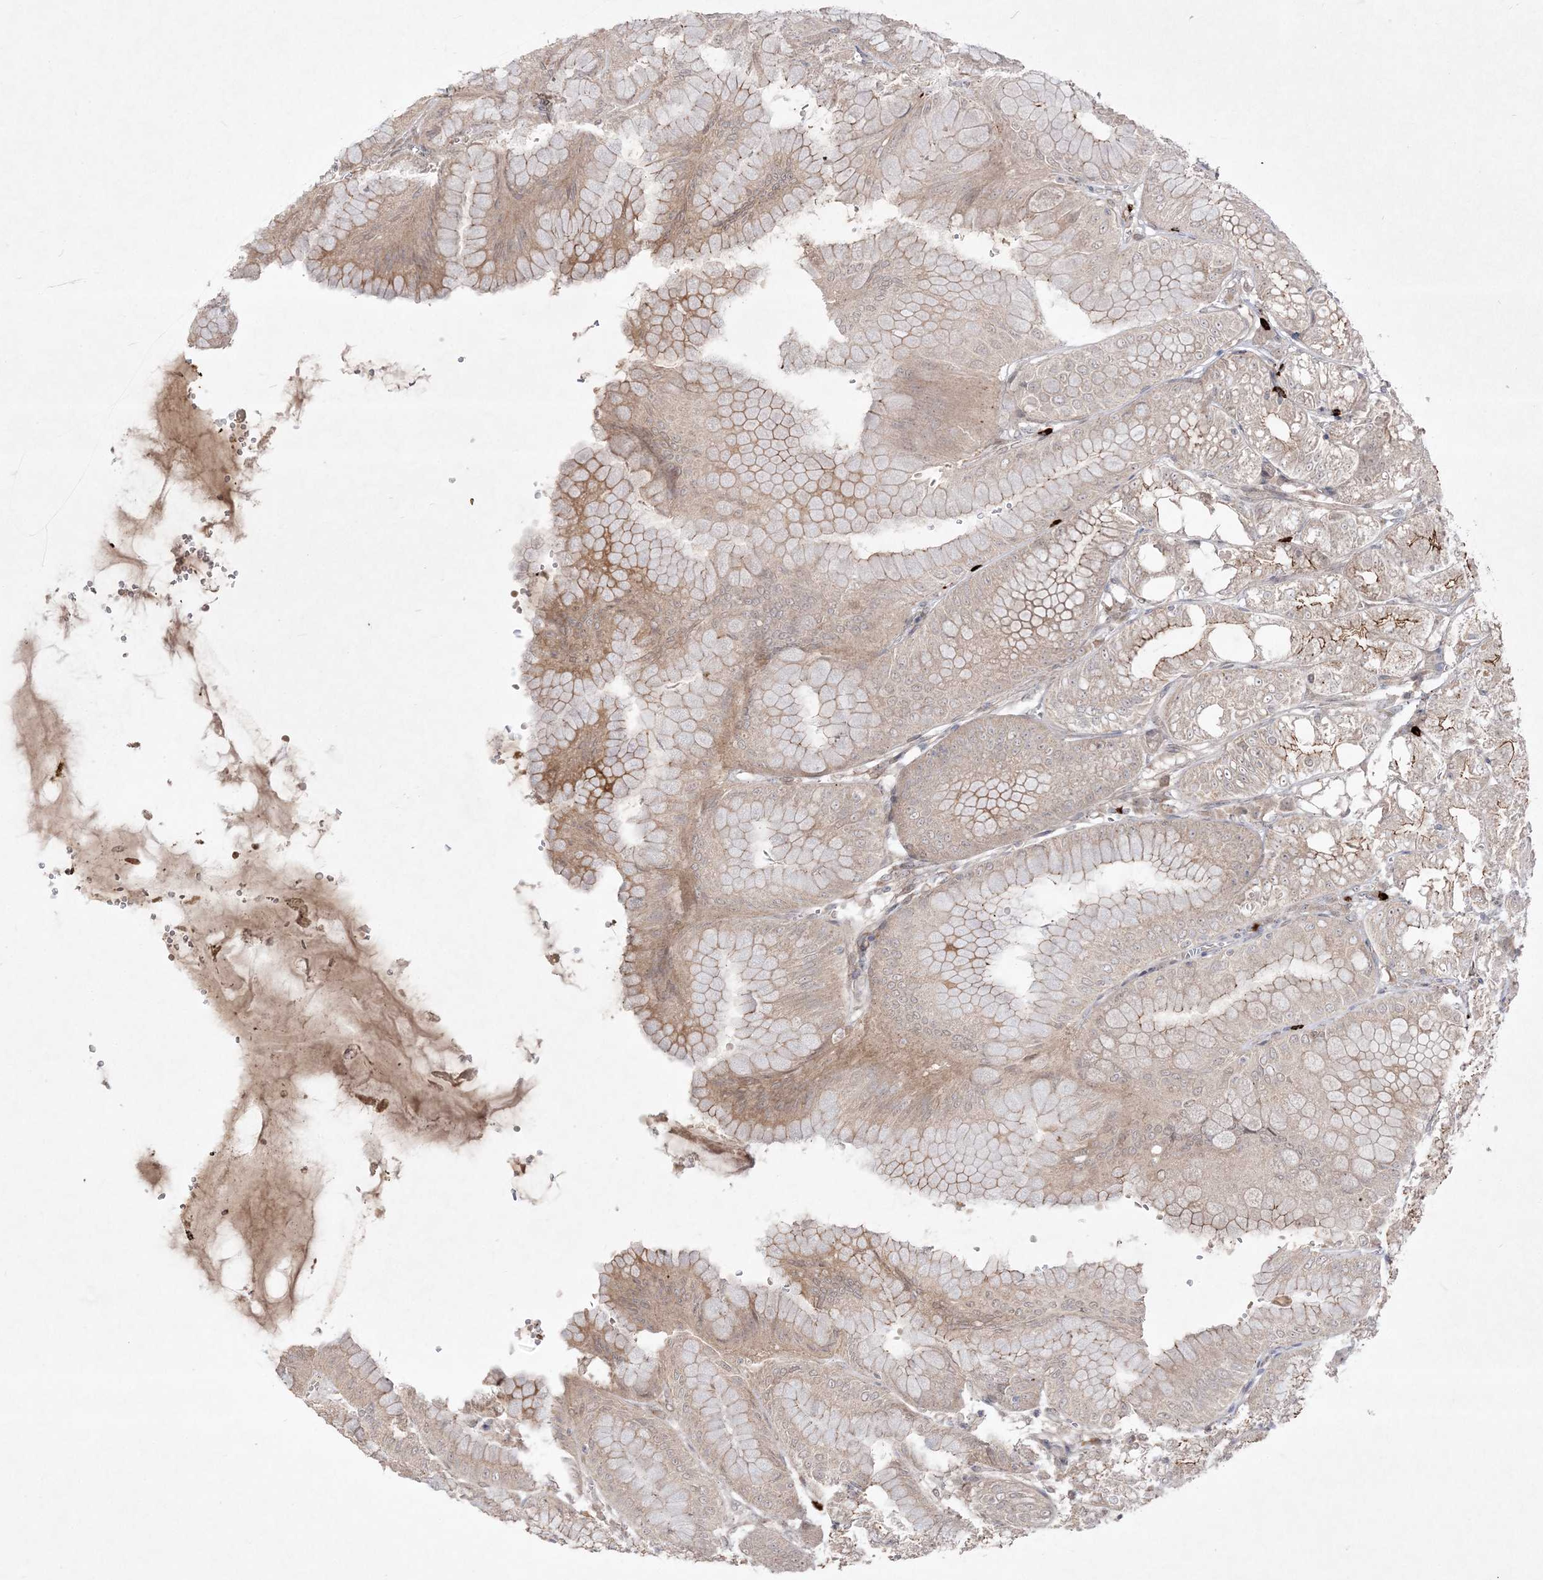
{"staining": {"intensity": "moderate", "quantity": "25%-75%", "location": "cytoplasmic/membranous"}, "tissue": "stomach", "cell_type": "Glandular cells", "image_type": "normal", "snomed": [{"axis": "morphology", "description": "Normal tissue, NOS"}, {"axis": "topography", "description": "Stomach, lower"}], "caption": "IHC (DAB (3,3'-diaminobenzidine)) staining of normal human stomach exhibits moderate cytoplasmic/membranous protein staining in about 25%-75% of glandular cells. (Stains: DAB (3,3'-diaminobenzidine) in brown, nuclei in blue, Microscopy: brightfield microscopy at high magnification).", "gene": "CLNK", "patient": {"sex": "male", "age": 71}}